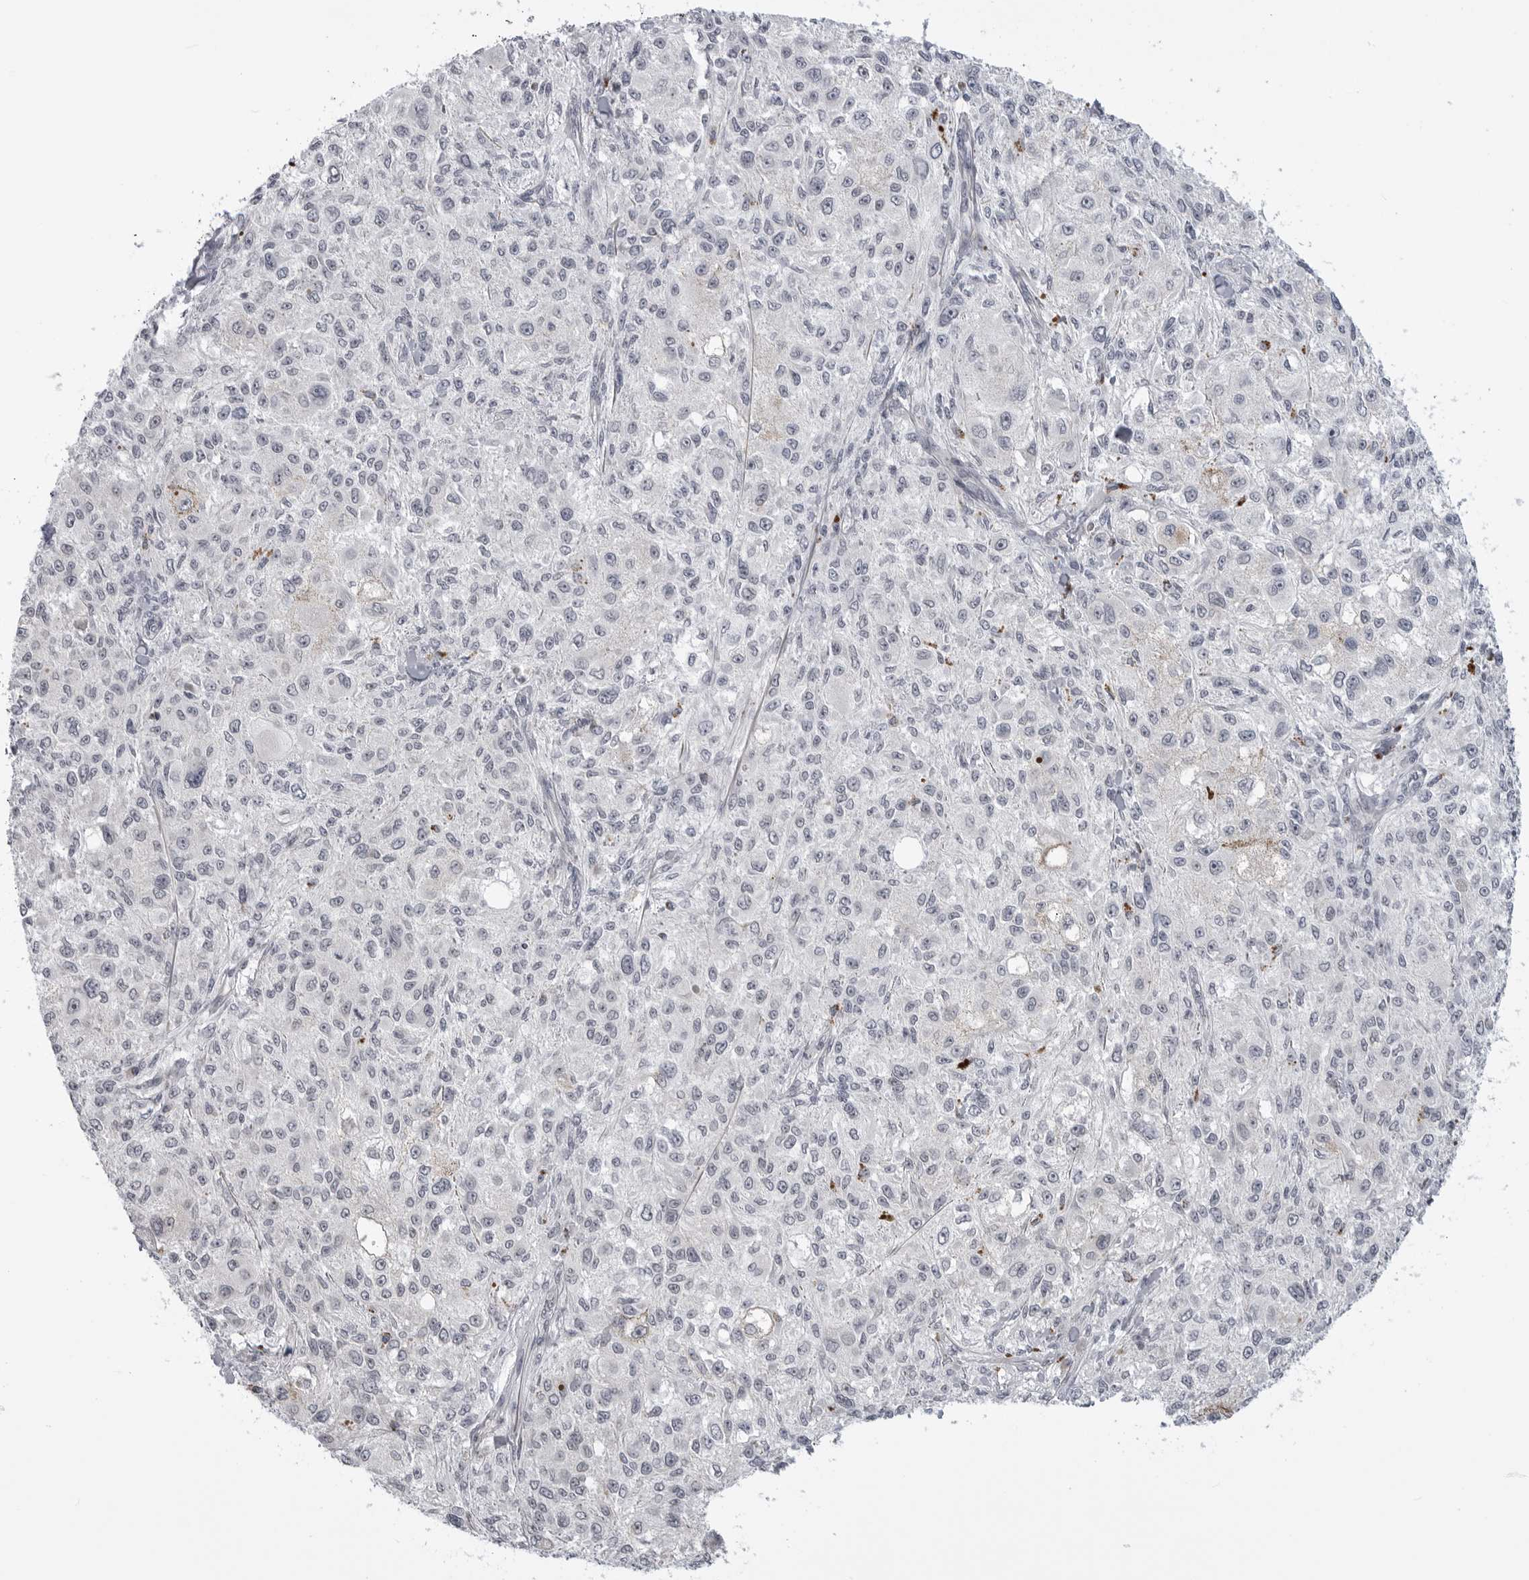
{"staining": {"intensity": "negative", "quantity": "none", "location": "none"}, "tissue": "melanoma", "cell_type": "Tumor cells", "image_type": "cancer", "snomed": [{"axis": "morphology", "description": "Necrosis, NOS"}, {"axis": "morphology", "description": "Malignant melanoma, NOS"}, {"axis": "topography", "description": "Skin"}], "caption": "Immunohistochemical staining of melanoma reveals no significant staining in tumor cells.", "gene": "LRRC45", "patient": {"sex": "female", "age": 87}}